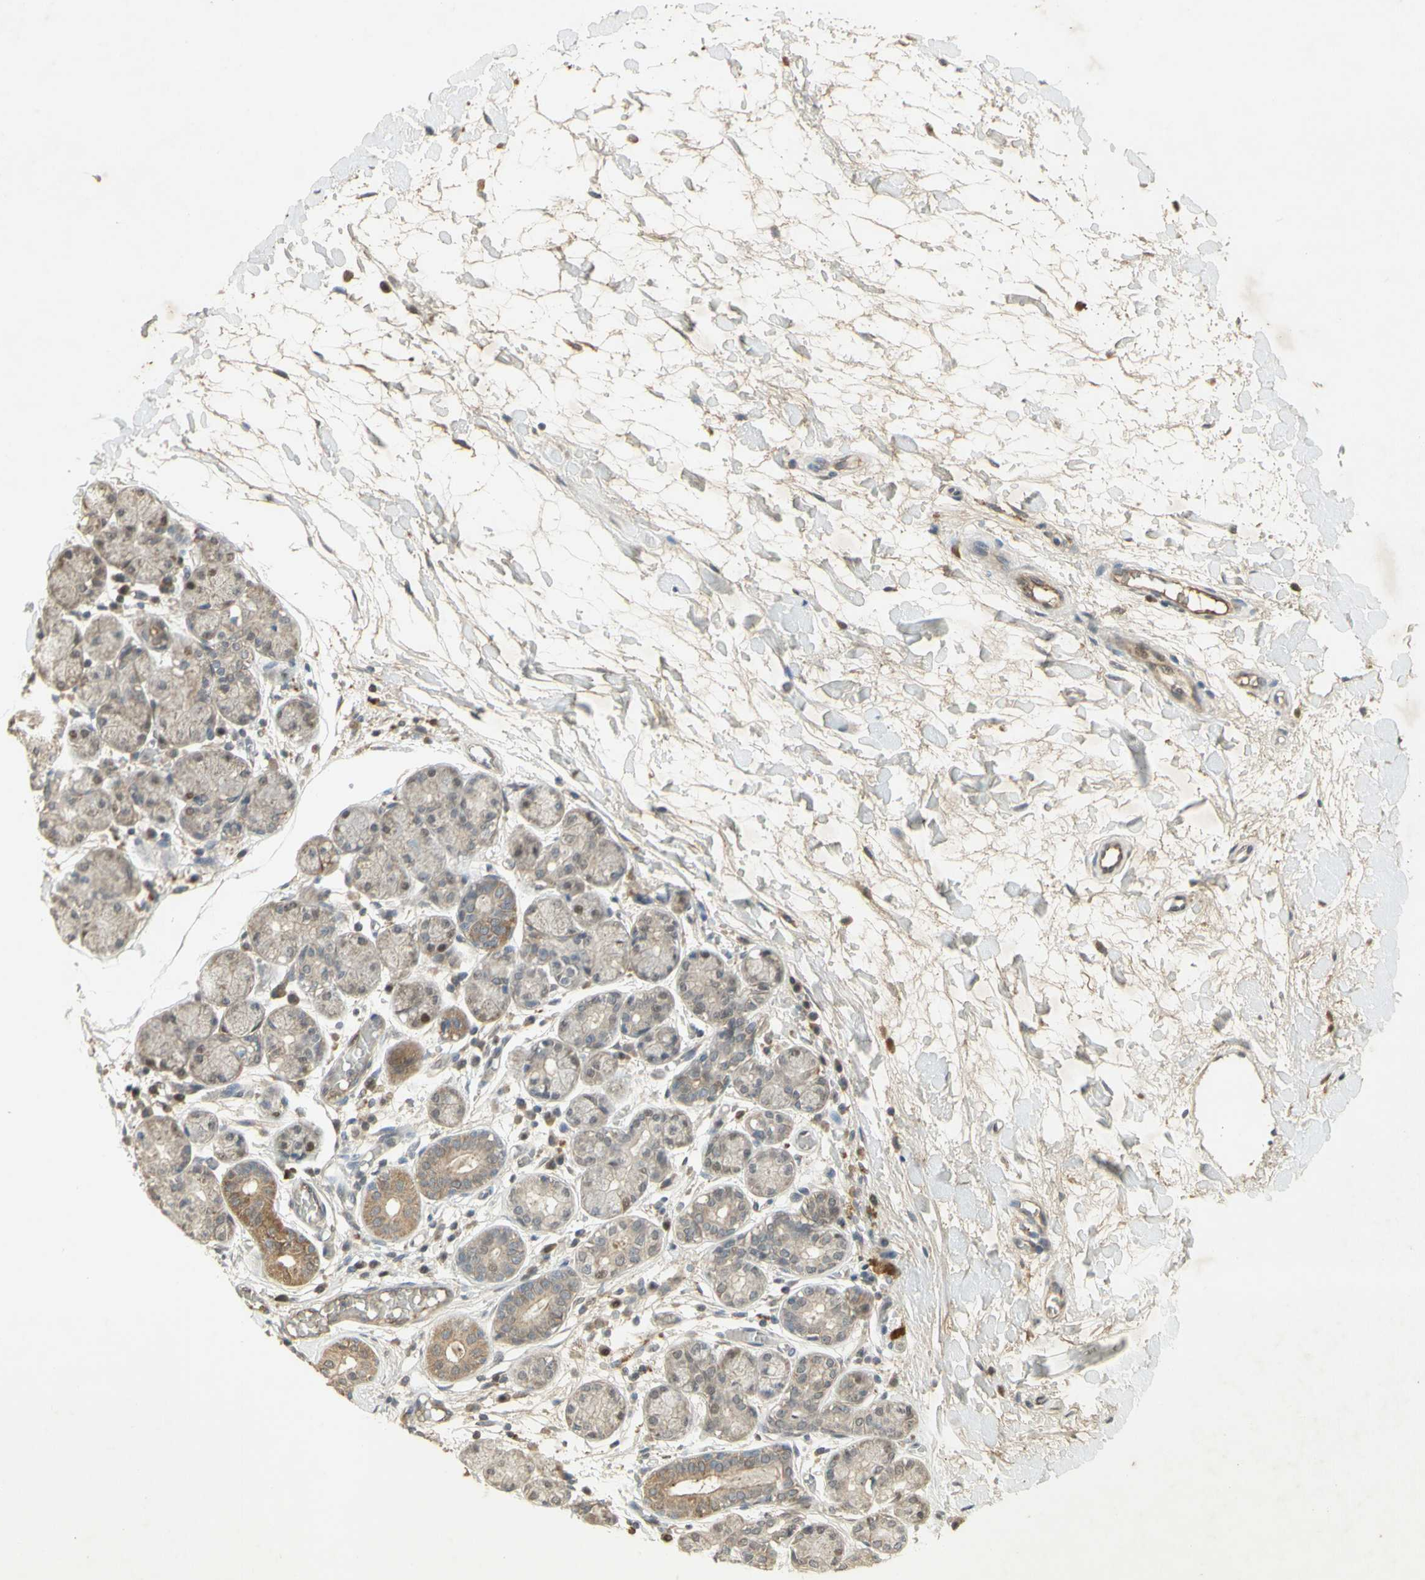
{"staining": {"intensity": "weak", "quantity": "25%-75%", "location": "cytoplasmic/membranous,nuclear"}, "tissue": "salivary gland", "cell_type": "Glandular cells", "image_type": "normal", "snomed": [{"axis": "morphology", "description": "Normal tissue, NOS"}, {"axis": "topography", "description": "Salivary gland"}], "caption": "Human salivary gland stained with a brown dye exhibits weak cytoplasmic/membranous,nuclear positive expression in about 25%-75% of glandular cells.", "gene": "NRG4", "patient": {"sex": "female", "age": 24}}